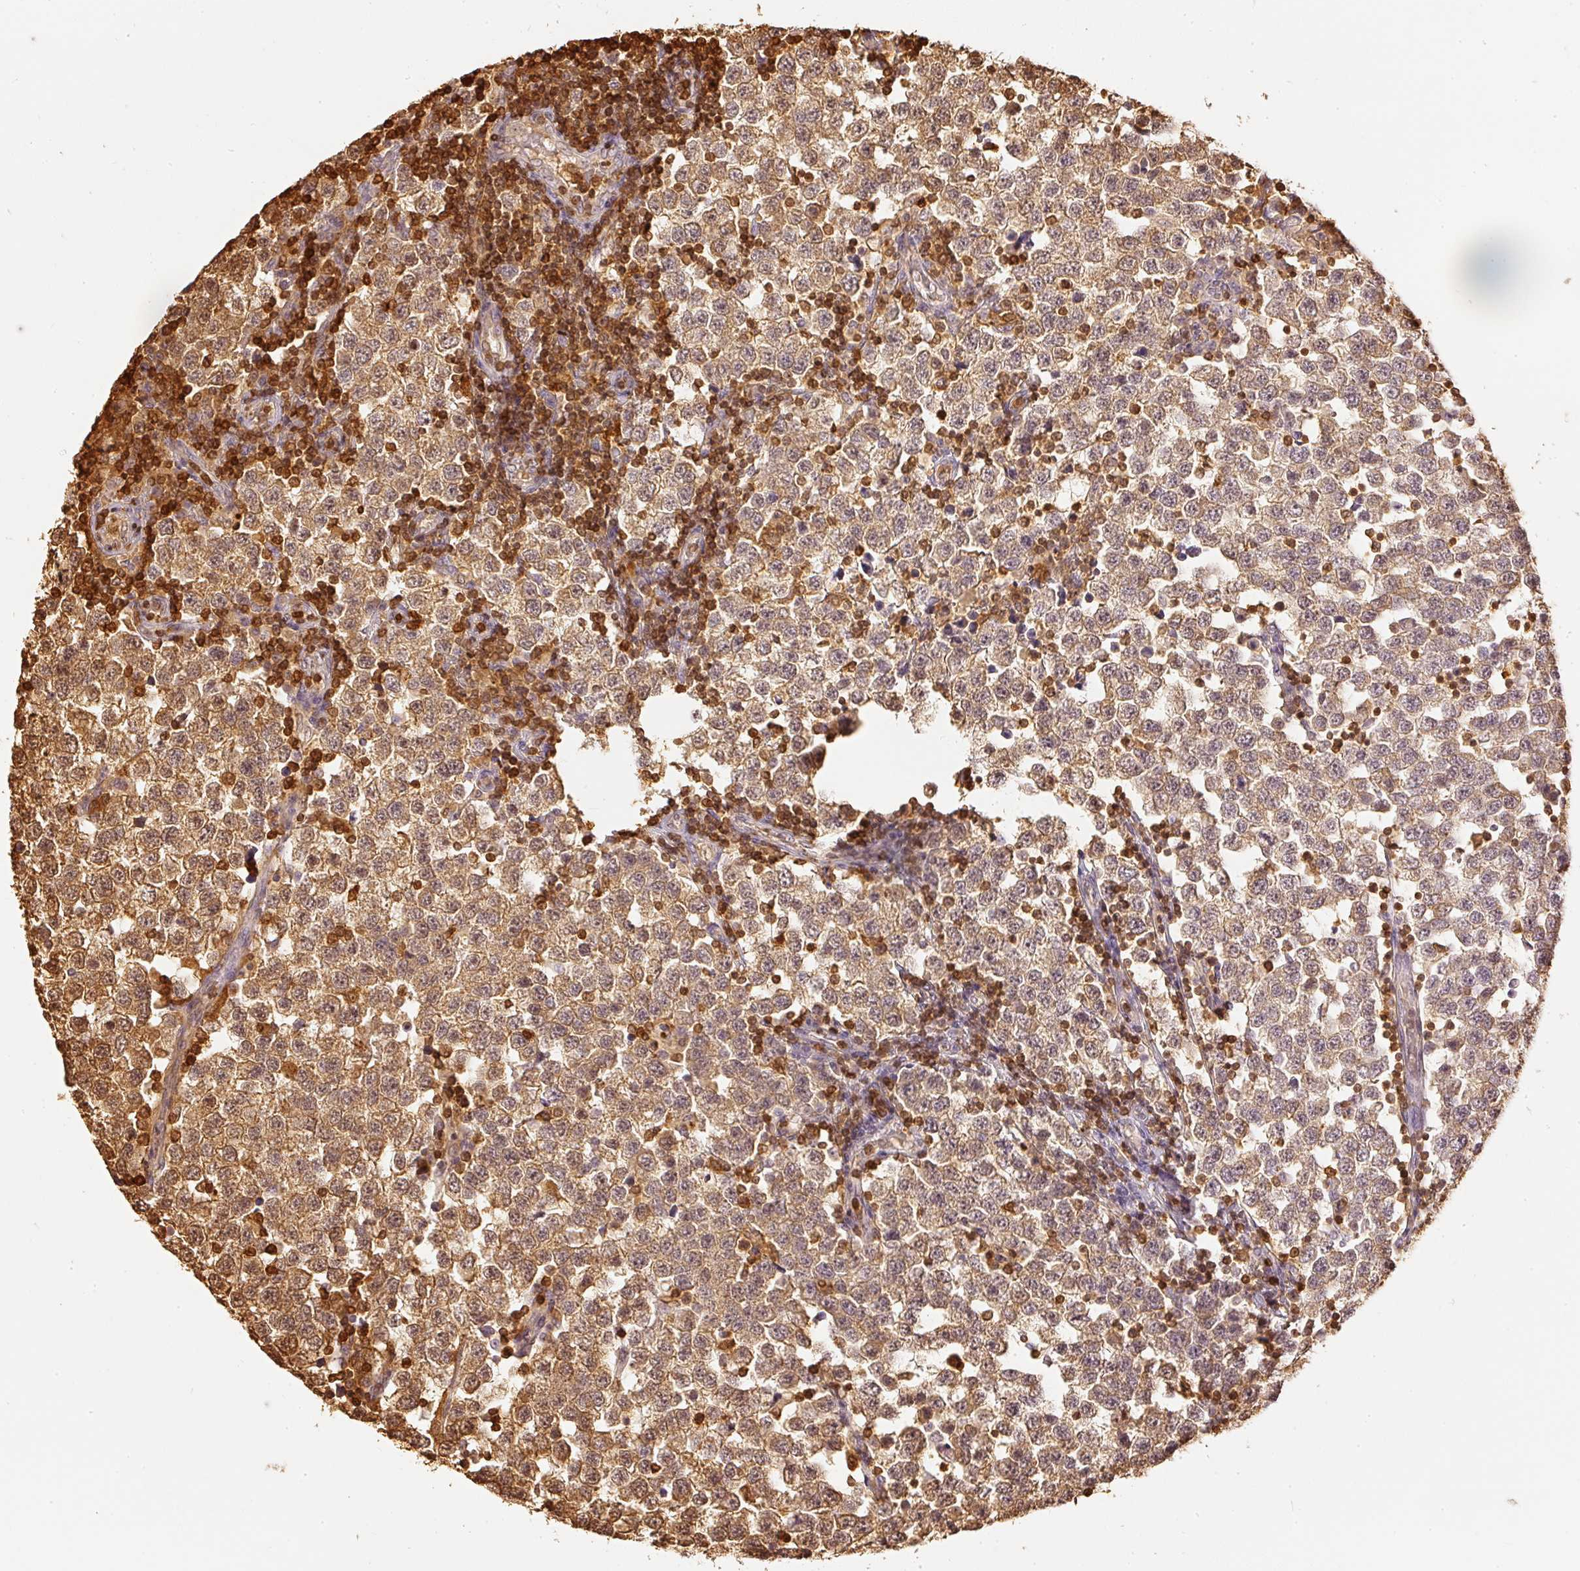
{"staining": {"intensity": "moderate", "quantity": ">75%", "location": "cytoplasmic/membranous"}, "tissue": "testis cancer", "cell_type": "Tumor cells", "image_type": "cancer", "snomed": [{"axis": "morphology", "description": "Seminoma, NOS"}, {"axis": "topography", "description": "Testis"}], "caption": "Testis seminoma stained with DAB (3,3'-diaminobenzidine) IHC displays medium levels of moderate cytoplasmic/membranous expression in approximately >75% of tumor cells.", "gene": "PFN1", "patient": {"sex": "male", "age": 34}}